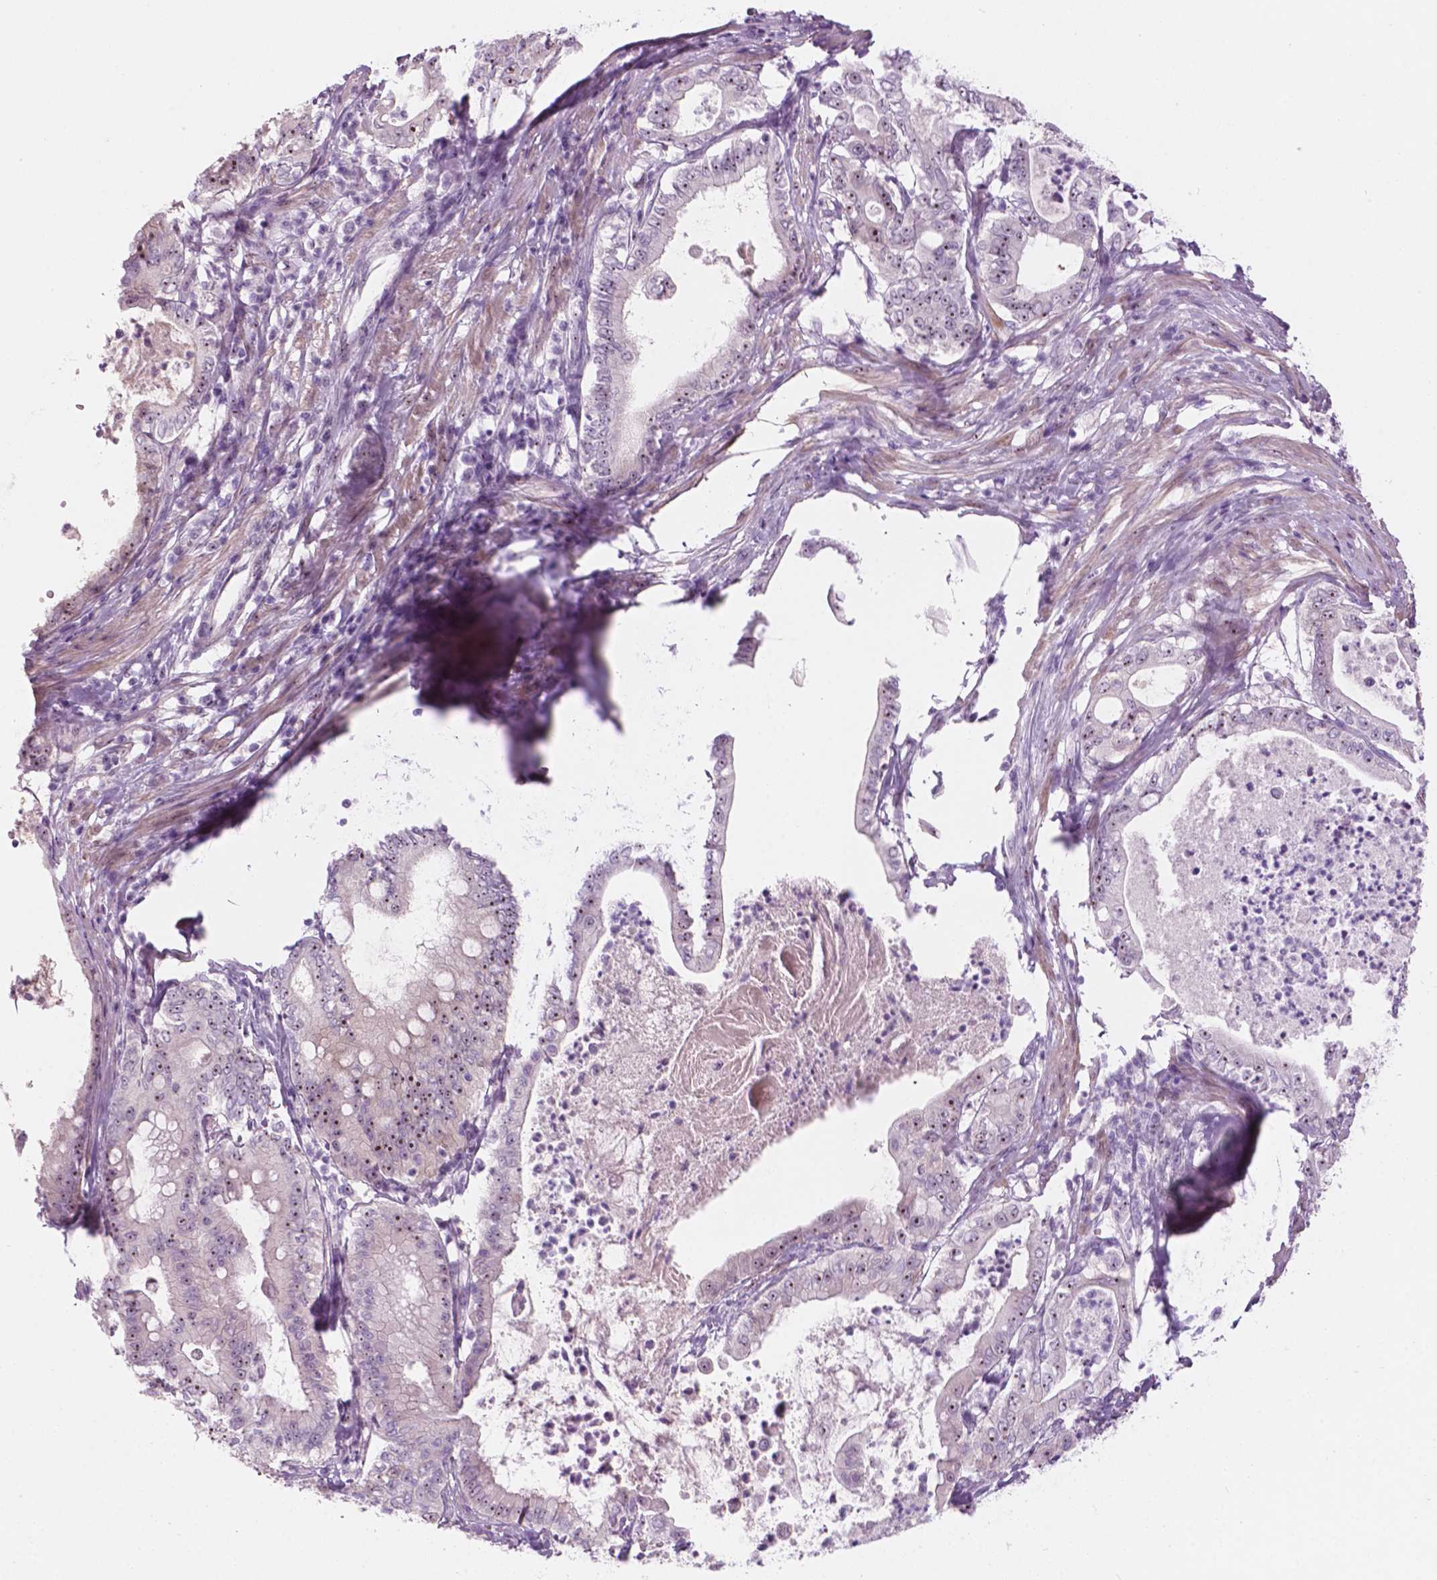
{"staining": {"intensity": "moderate", "quantity": "25%-75%", "location": "nuclear"}, "tissue": "pancreatic cancer", "cell_type": "Tumor cells", "image_type": "cancer", "snomed": [{"axis": "morphology", "description": "Adenocarcinoma, NOS"}, {"axis": "topography", "description": "Pancreas"}], "caption": "Immunohistochemistry image of neoplastic tissue: pancreatic adenocarcinoma stained using immunohistochemistry (IHC) exhibits medium levels of moderate protein expression localized specifically in the nuclear of tumor cells, appearing as a nuclear brown color.", "gene": "ZNF853", "patient": {"sex": "male", "age": 71}}